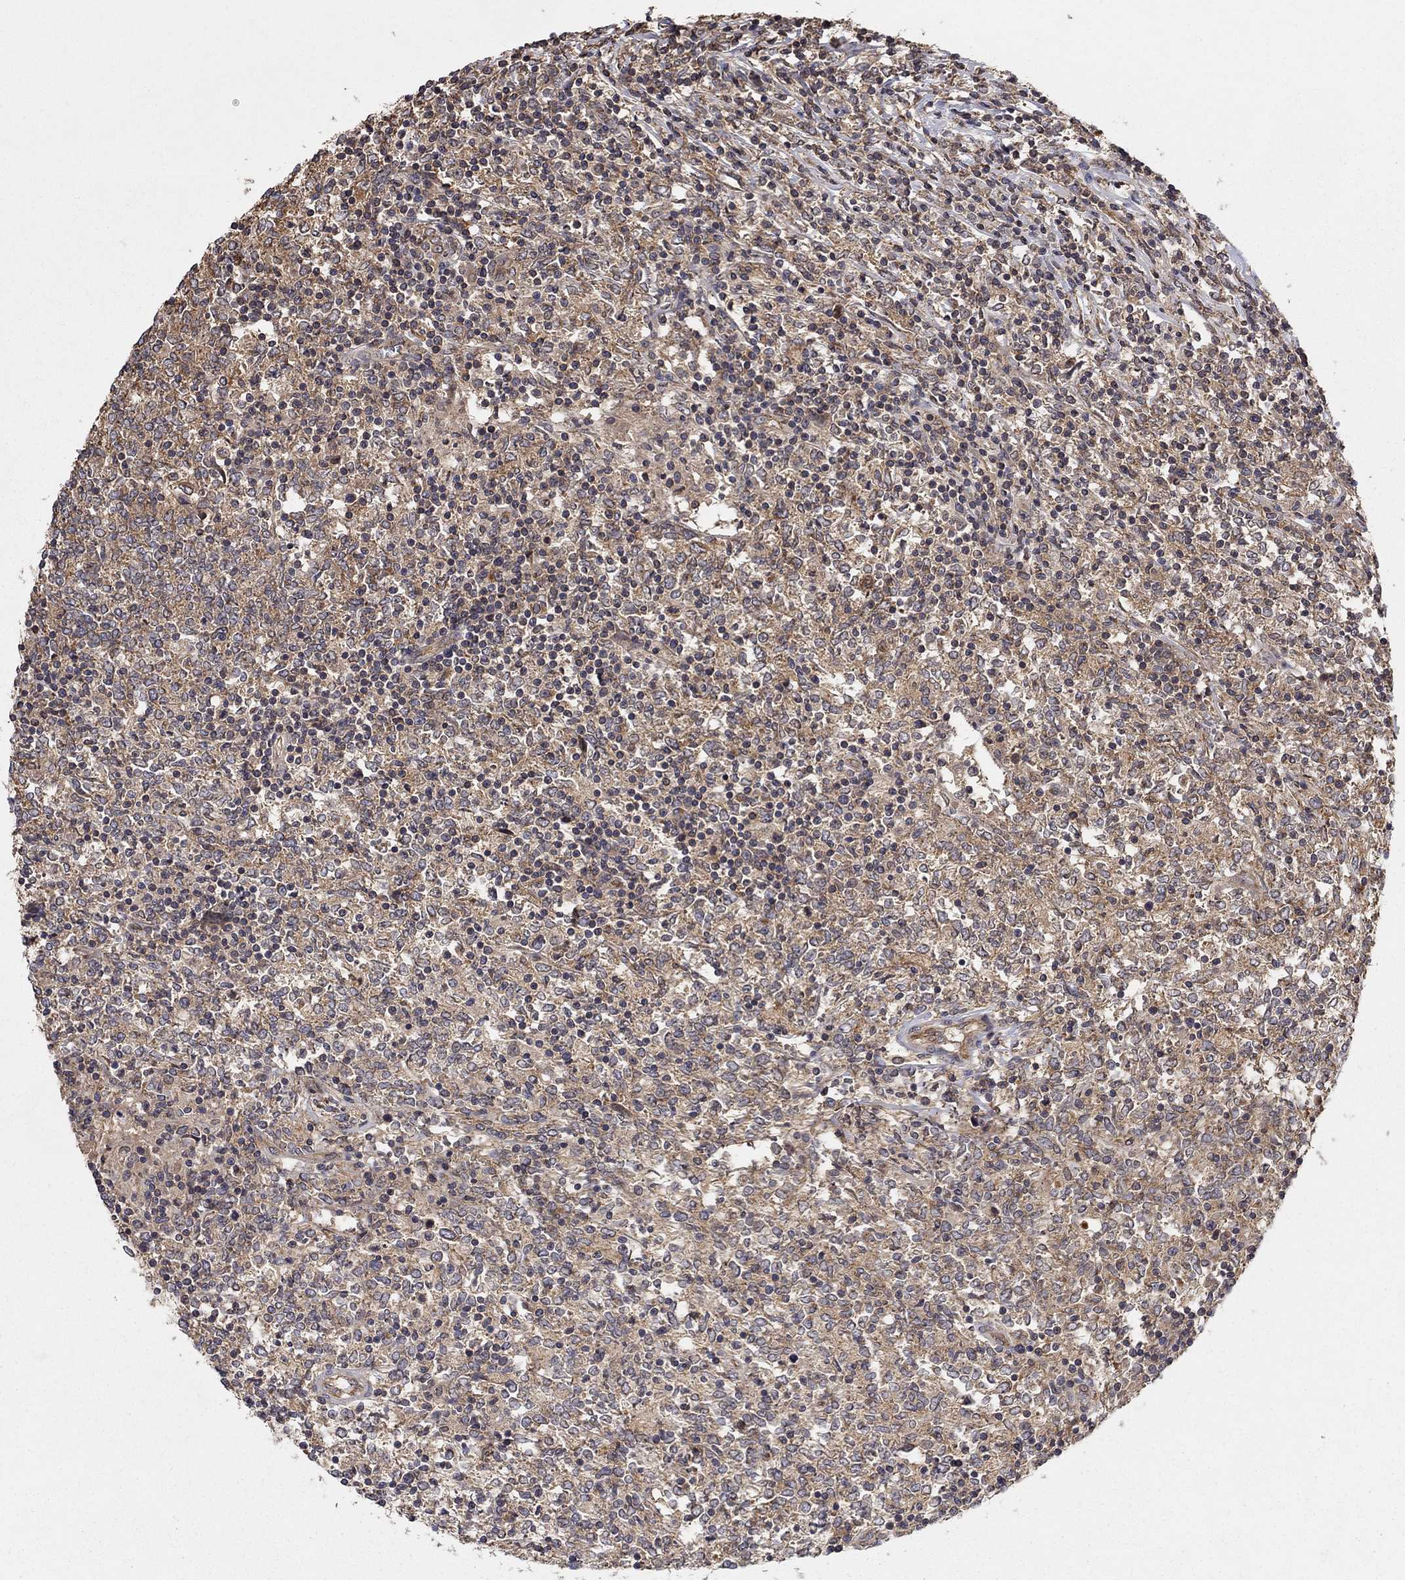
{"staining": {"intensity": "weak", "quantity": ">75%", "location": "cytoplasmic/membranous"}, "tissue": "lymphoma", "cell_type": "Tumor cells", "image_type": "cancer", "snomed": [{"axis": "morphology", "description": "Malignant lymphoma, non-Hodgkin's type, High grade"}, {"axis": "topography", "description": "Lymph node"}], "caption": "A brown stain labels weak cytoplasmic/membranous positivity of a protein in lymphoma tumor cells.", "gene": "BMERB1", "patient": {"sex": "female", "age": 84}}